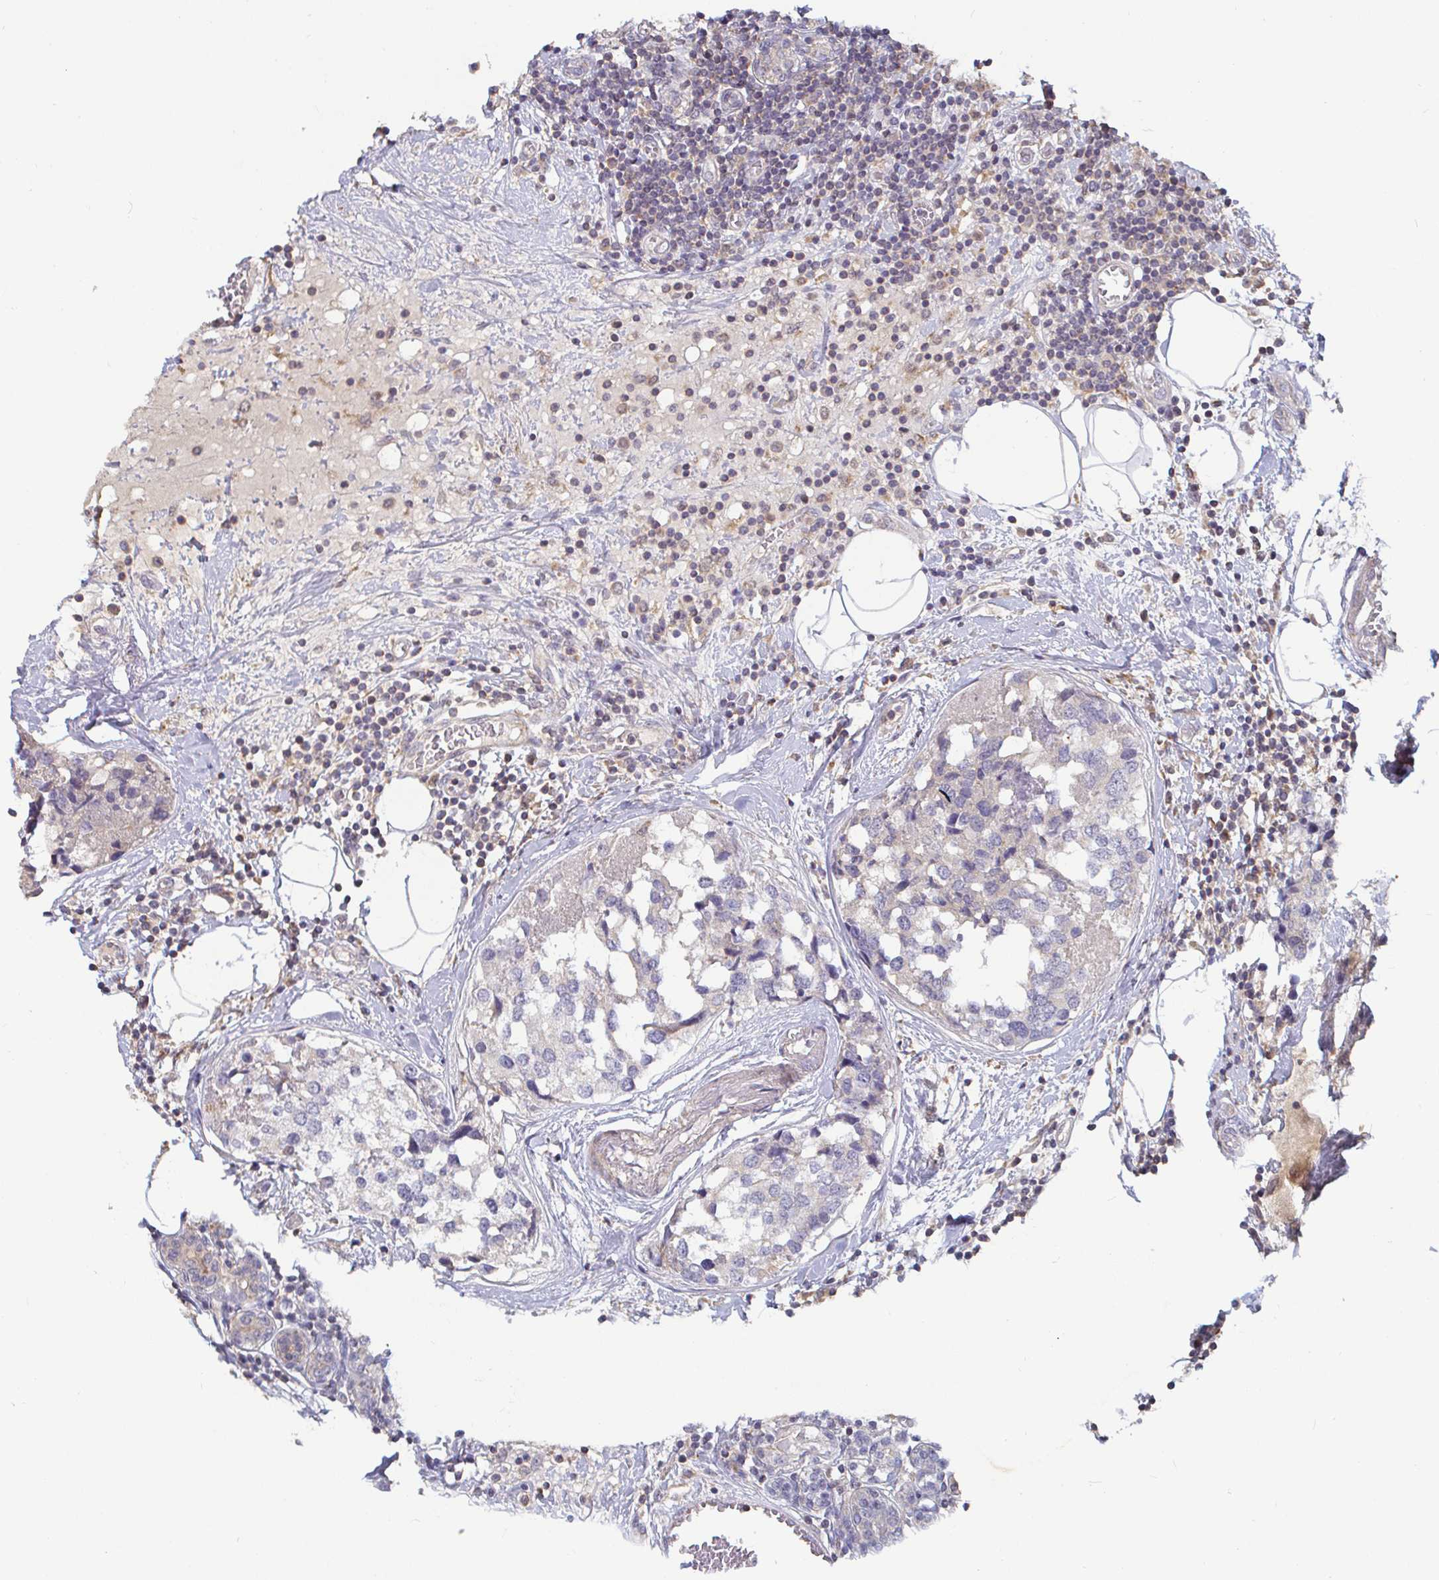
{"staining": {"intensity": "negative", "quantity": "none", "location": "none"}, "tissue": "breast cancer", "cell_type": "Tumor cells", "image_type": "cancer", "snomed": [{"axis": "morphology", "description": "Lobular carcinoma"}, {"axis": "topography", "description": "Breast"}], "caption": "Immunohistochemistry (IHC) of breast lobular carcinoma shows no positivity in tumor cells.", "gene": "CDH18", "patient": {"sex": "female", "age": 59}}